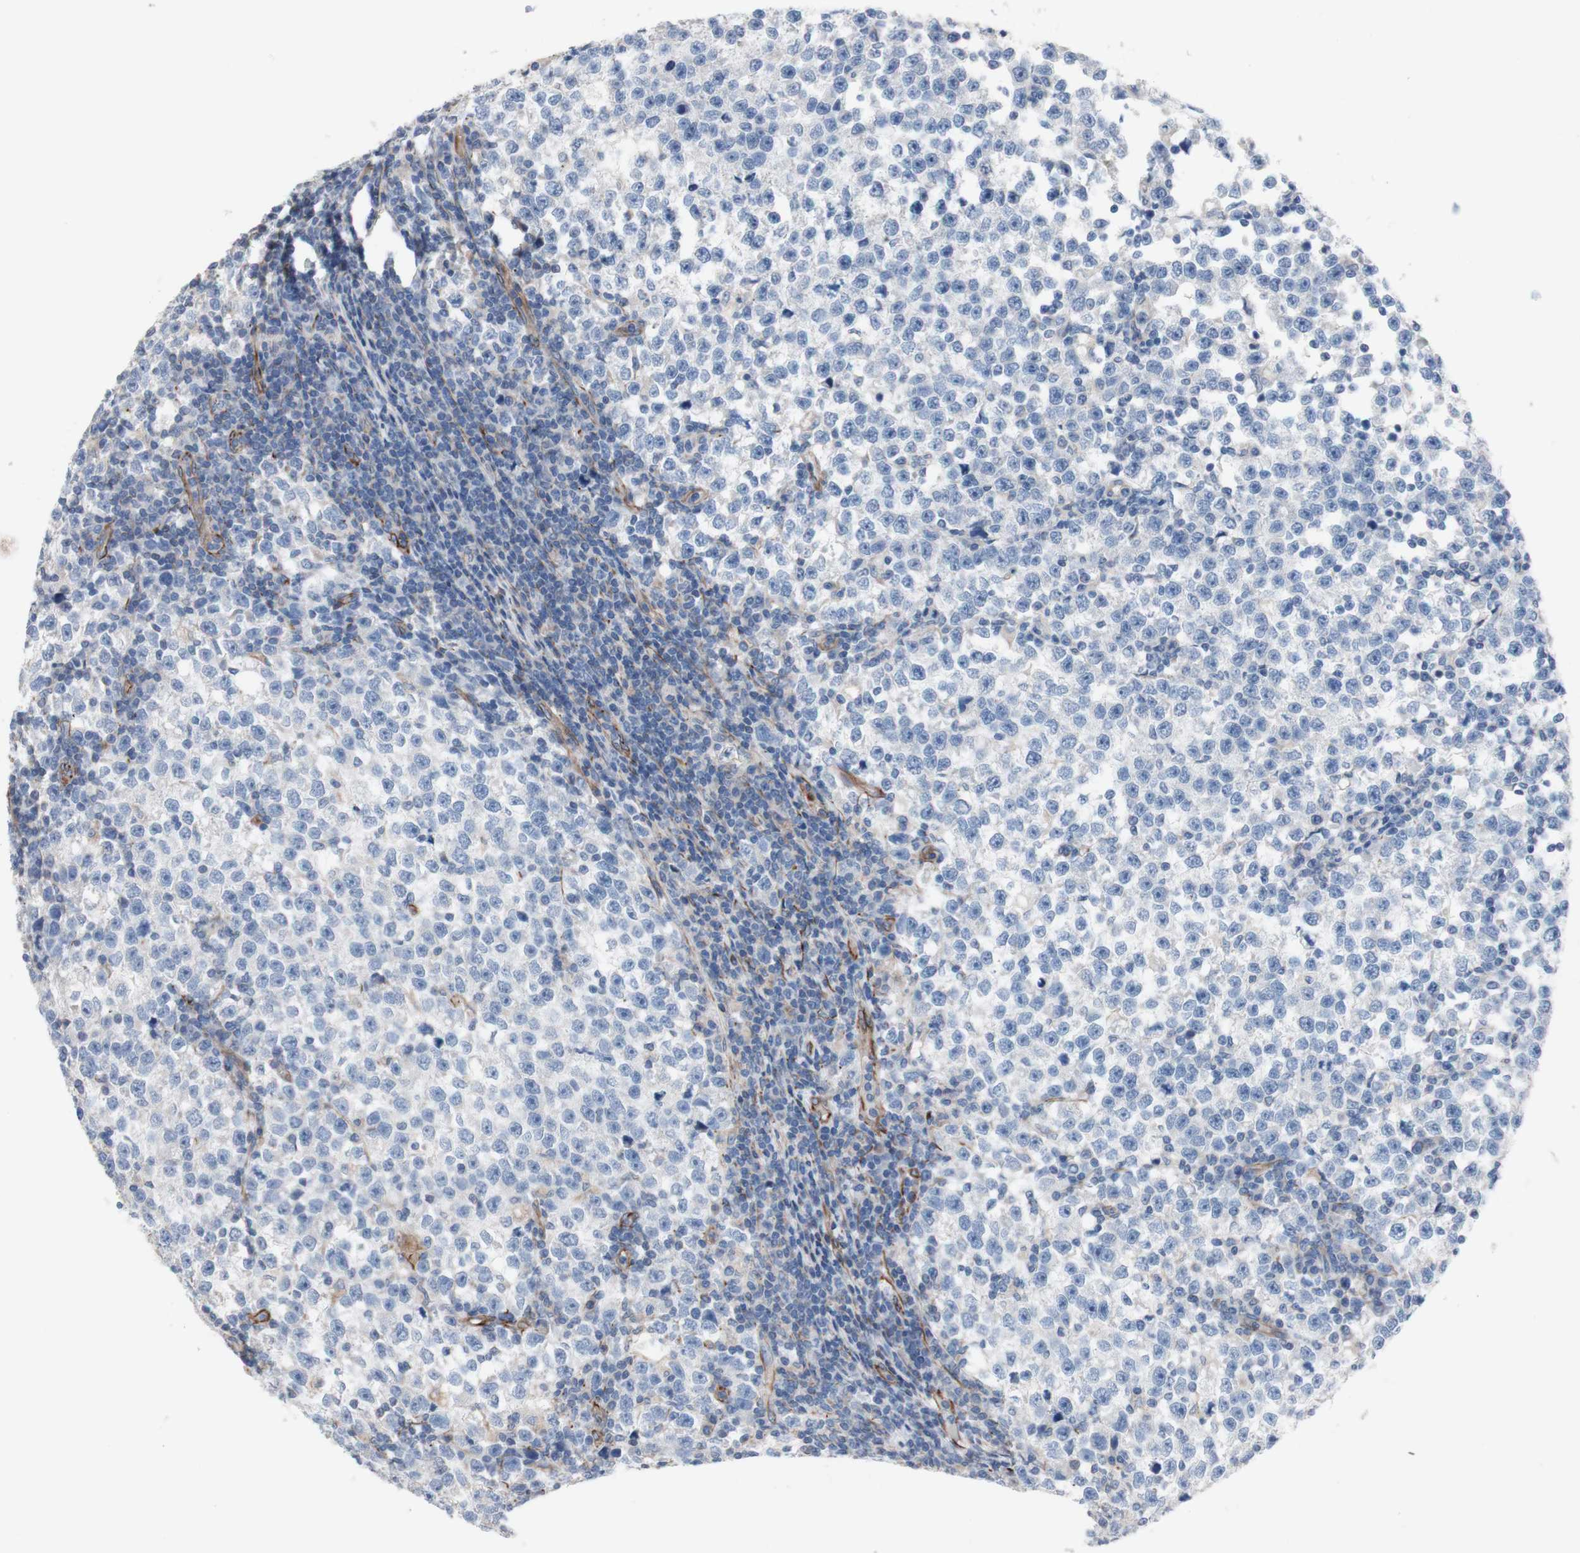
{"staining": {"intensity": "negative", "quantity": "none", "location": "none"}, "tissue": "testis cancer", "cell_type": "Tumor cells", "image_type": "cancer", "snomed": [{"axis": "morphology", "description": "Seminoma, NOS"}, {"axis": "topography", "description": "Testis"}], "caption": "An immunohistochemistry (IHC) histopathology image of testis cancer (seminoma) is shown. There is no staining in tumor cells of testis cancer (seminoma).", "gene": "AGPAT5", "patient": {"sex": "male", "age": 43}}